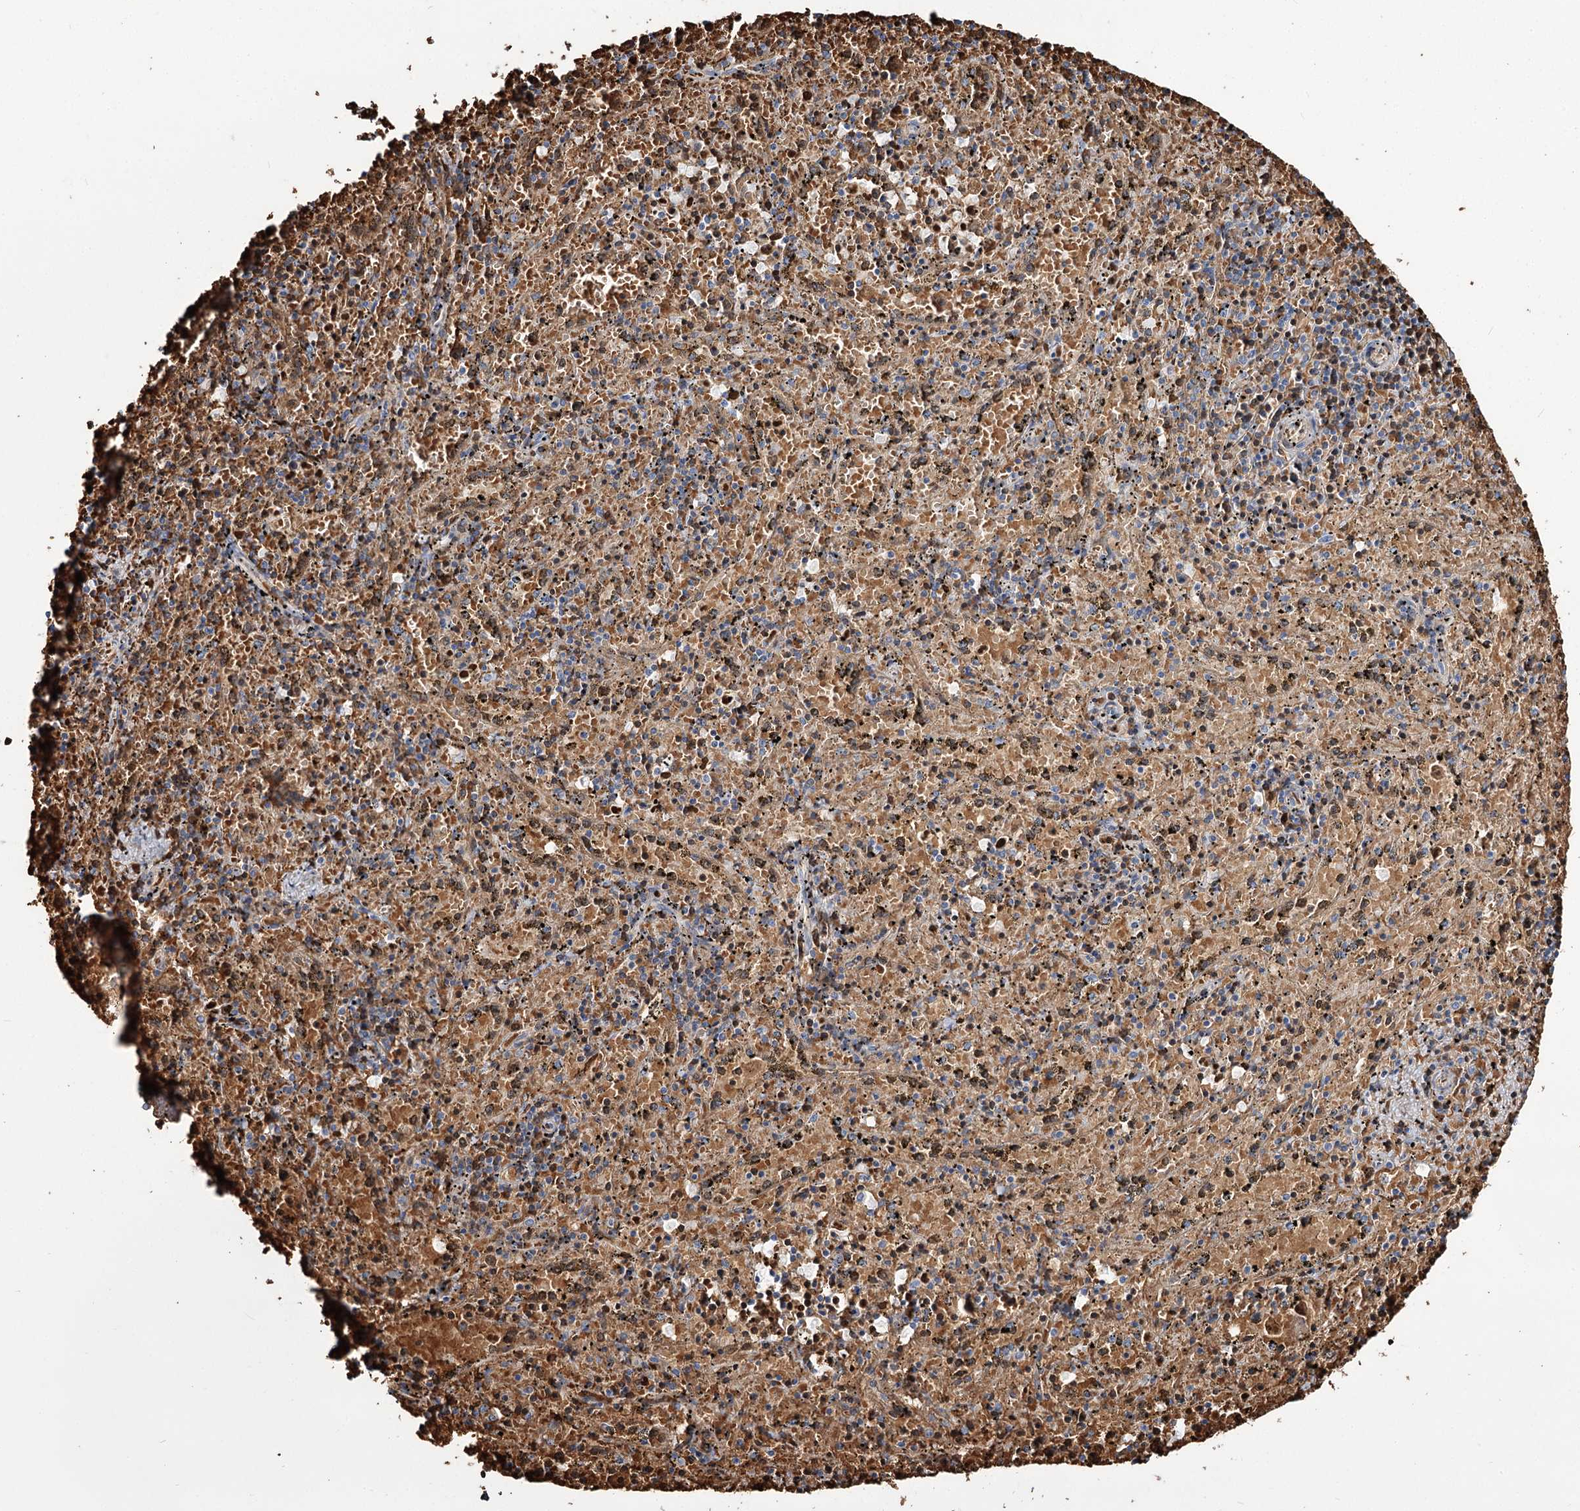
{"staining": {"intensity": "moderate", "quantity": "<25%", "location": "cytoplasmic/membranous"}, "tissue": "spleen", "cell_type": "Cells in red pulp", "image_type": "normal", "snomed": [{"axis": "morphology", "description": "Normal tissue, NOS"}, {"axis": "topography", "description": "Spleen"}], "caption": "Cells in red pulp demonstrate low levels of moderate cytoplasmic/membranous expression in approximately <25% of cells in normal spleen. (DAB (3,3'-diaminobenzidine) IHC with brightfield microscopy, high magnification).", "gene": "GBF1", "patient": {"sex": "male", "age": 11}}